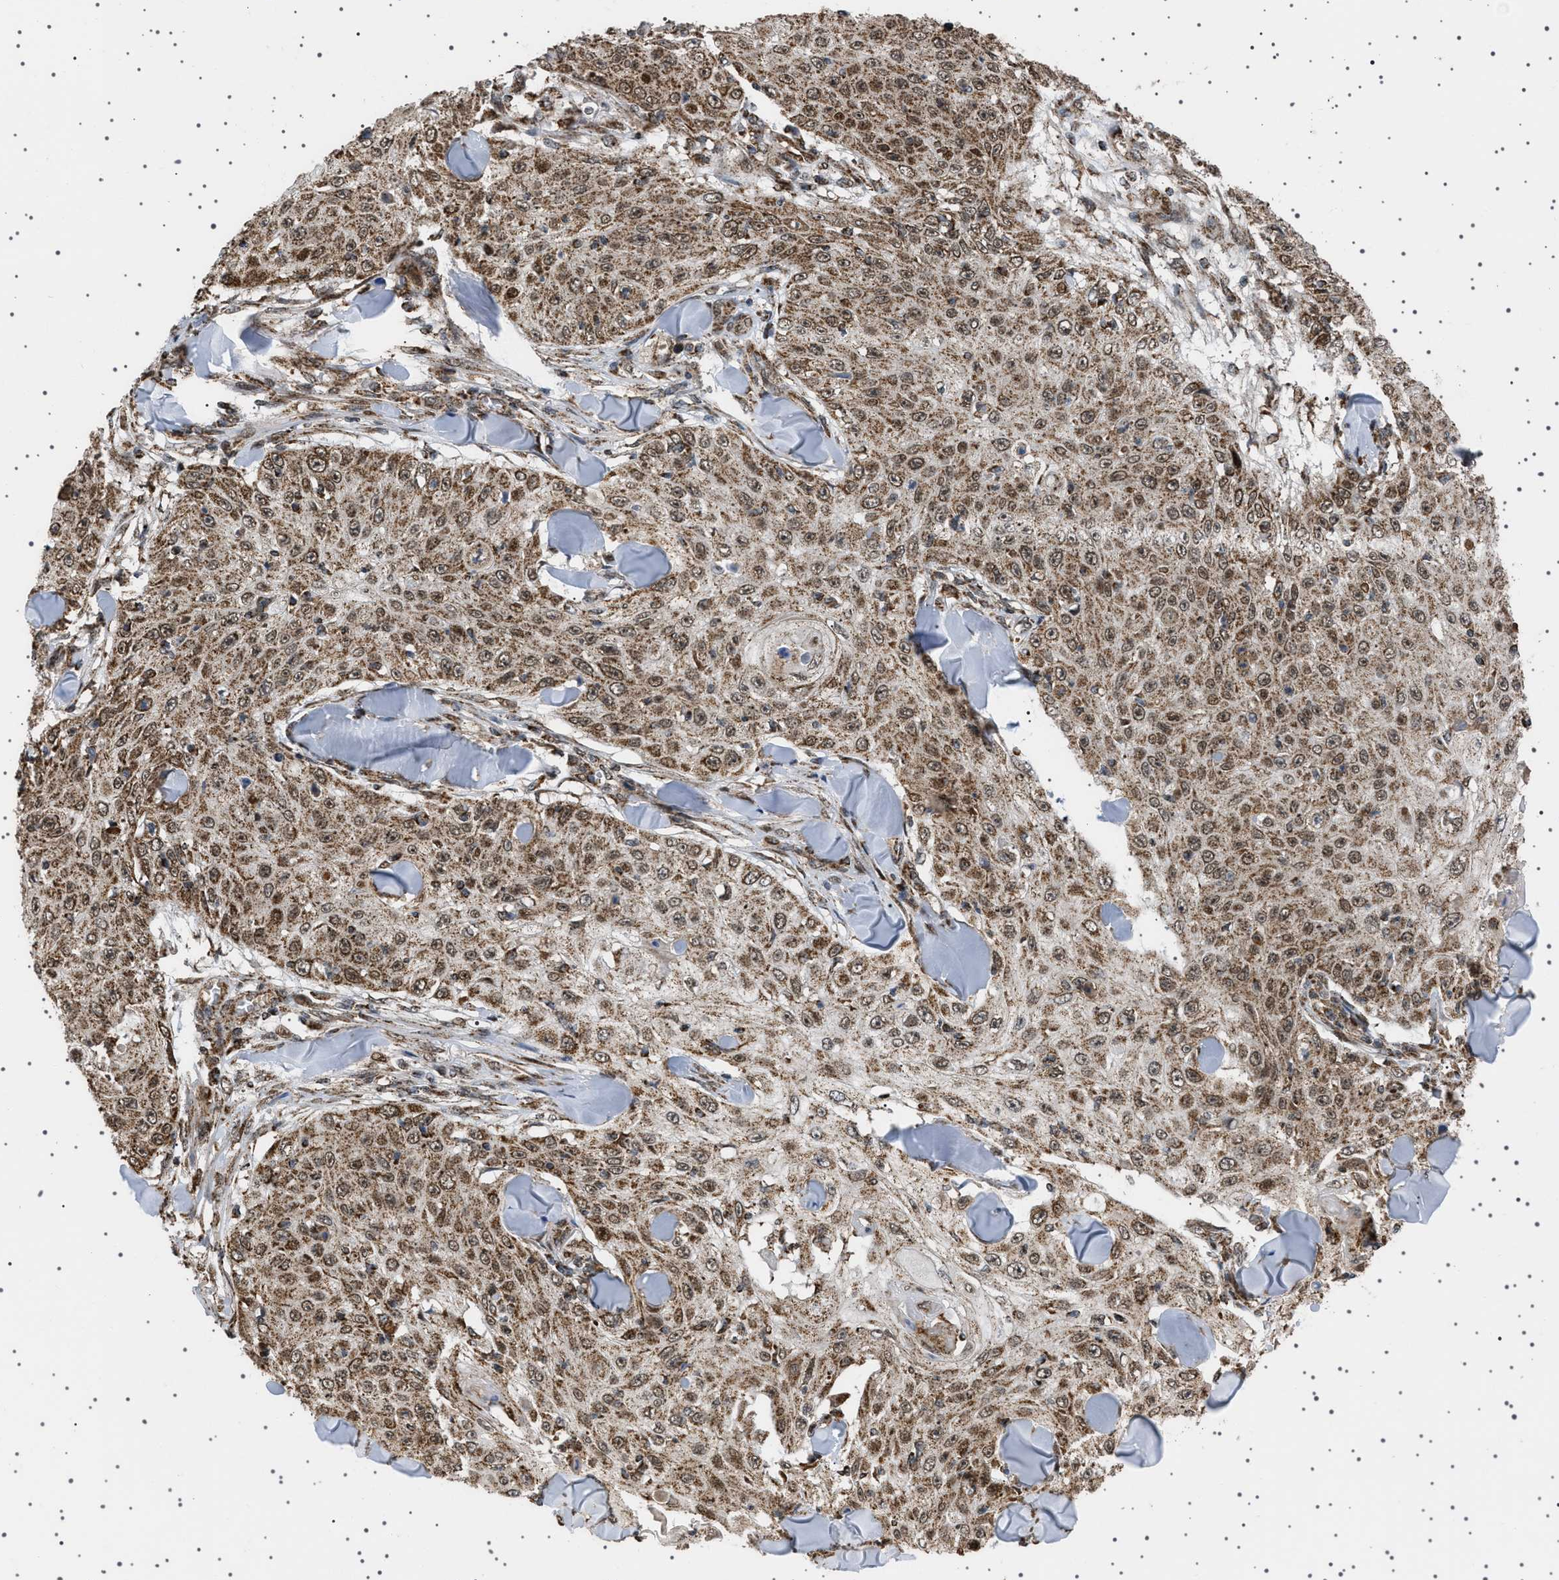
{"staining": {"intensity": "moderate", "quantity": ">75%", "location": "cytoplasmic/membranous,nuclear"}, "tissue": "skin cancer", "cell_type": "Tumor cells", "image_type": "cancer", "snomed": [{"axis": "morphology", "description": "Squamous cell carcinoma, NOS"}, {"axis": "topography", "description": "Skin"}], "caption": "Brown immunohistochemical staining in skin cancer shows moderate cytoplasmic/membranous and nuclear expression in about >75% of tumor cells. (Brightfield microscopy of DAB IHC at high magnification).", "gene": "MELK", "patient": {"sex": "male", "age": 86}}